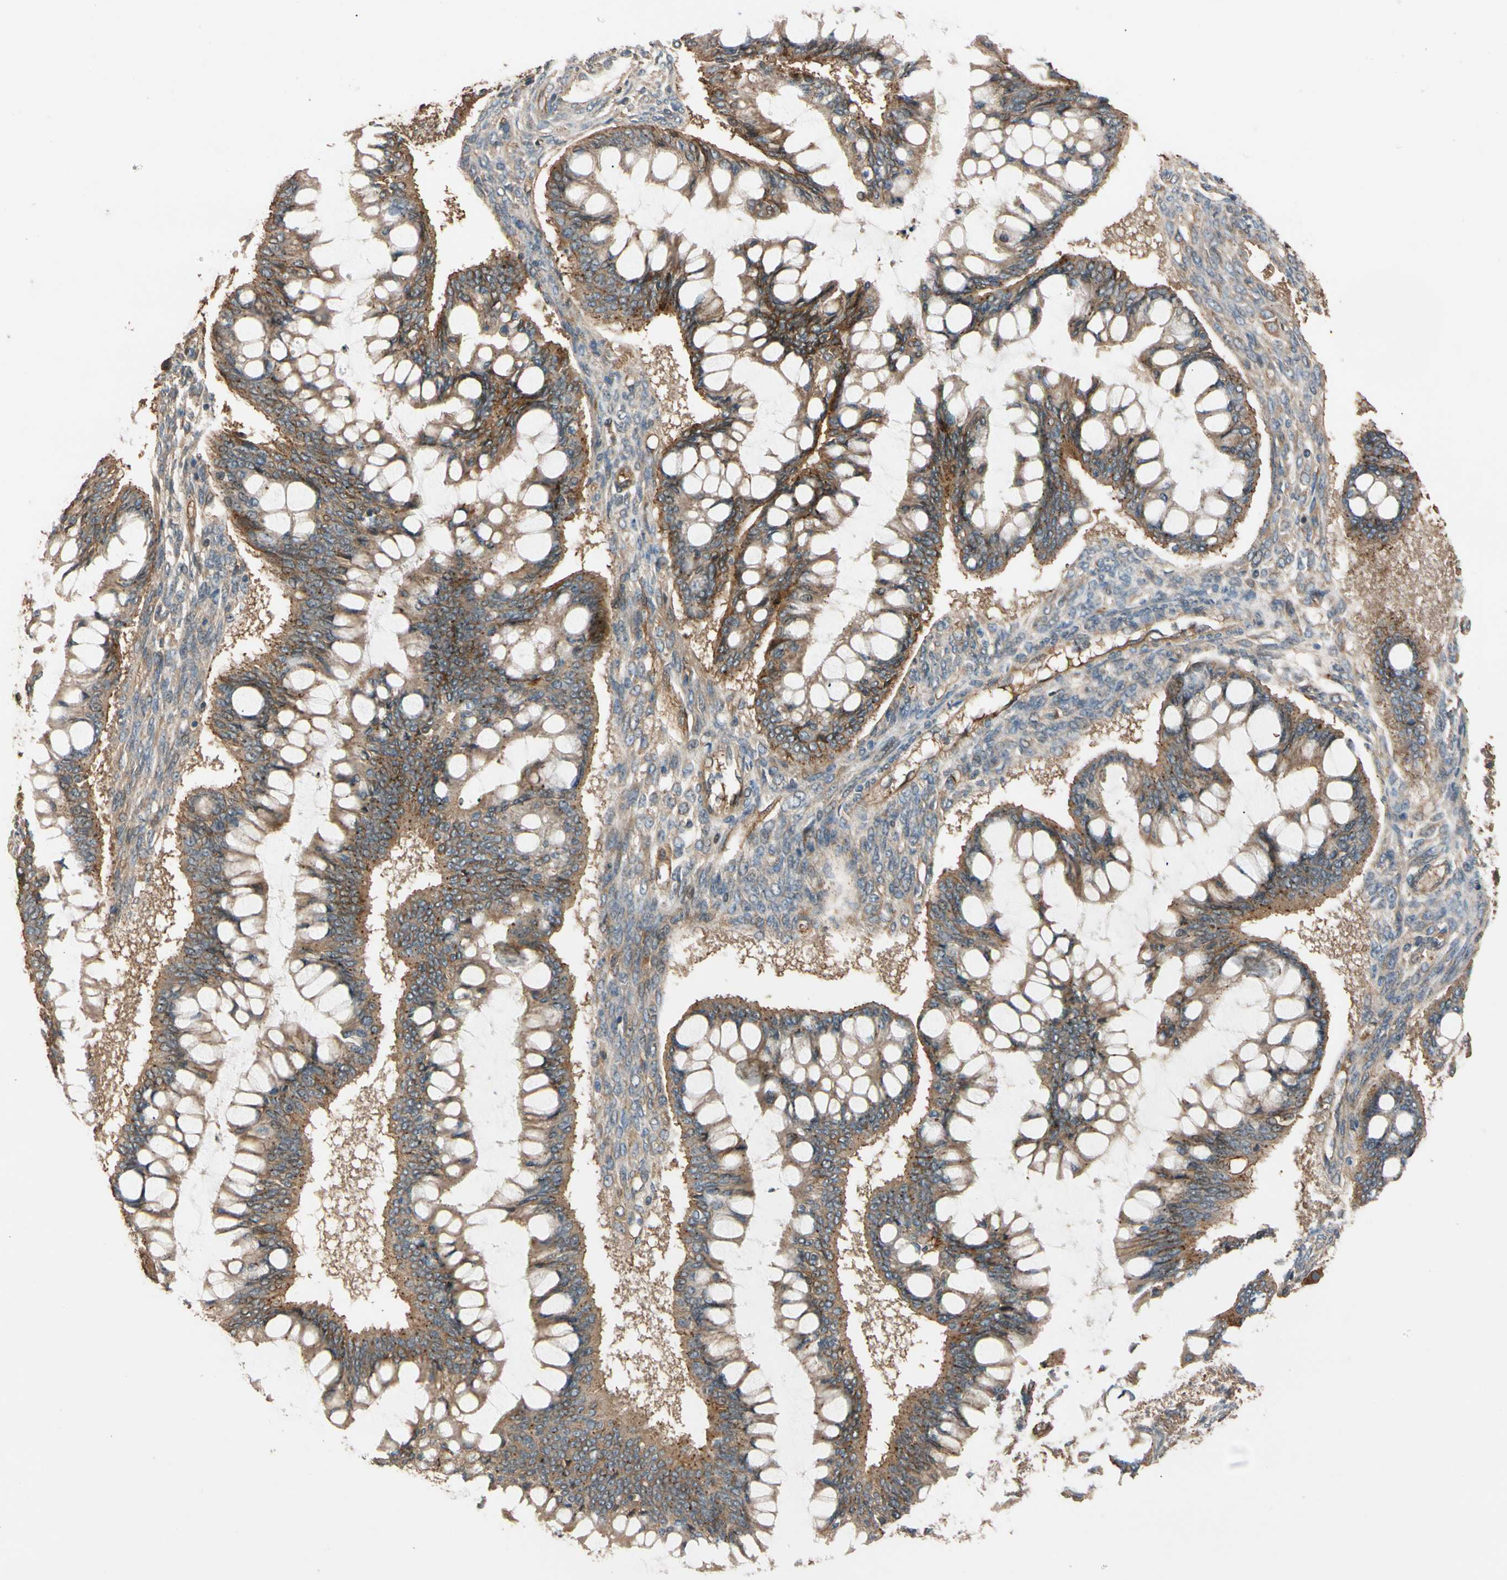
{"staining": {"intensity": "moderate", "quantity": ">75%", "location": "cytoplasmic/membranous"}, "tissue": "ovarian cancer", "cell_type": "Tumor cells", "image_type": "cancer", "snomed": [{"axis": "morphology", "description": "Cystadenocarcinoma, mucinous, NOS"}, {"axis": "topography", "description": "Ovary"}], "caption": "Immunohistochemistry (IHC) staining of ovarian mucinous cystadenocarcinoma, which shows medium levels of moderate cytoplasmic/membranous positivity in approximately >75% of tumor cells indicating moderate cytoplasmic/membranous protein staining. The staining was performed using DAB (3,3'-diaminobenzidine) (brown) for protein detection and nuclei were counterstained in hematoxylin (blue).", "gene": "MGRN1", "patient": {"sex": "female", "age": 73}}